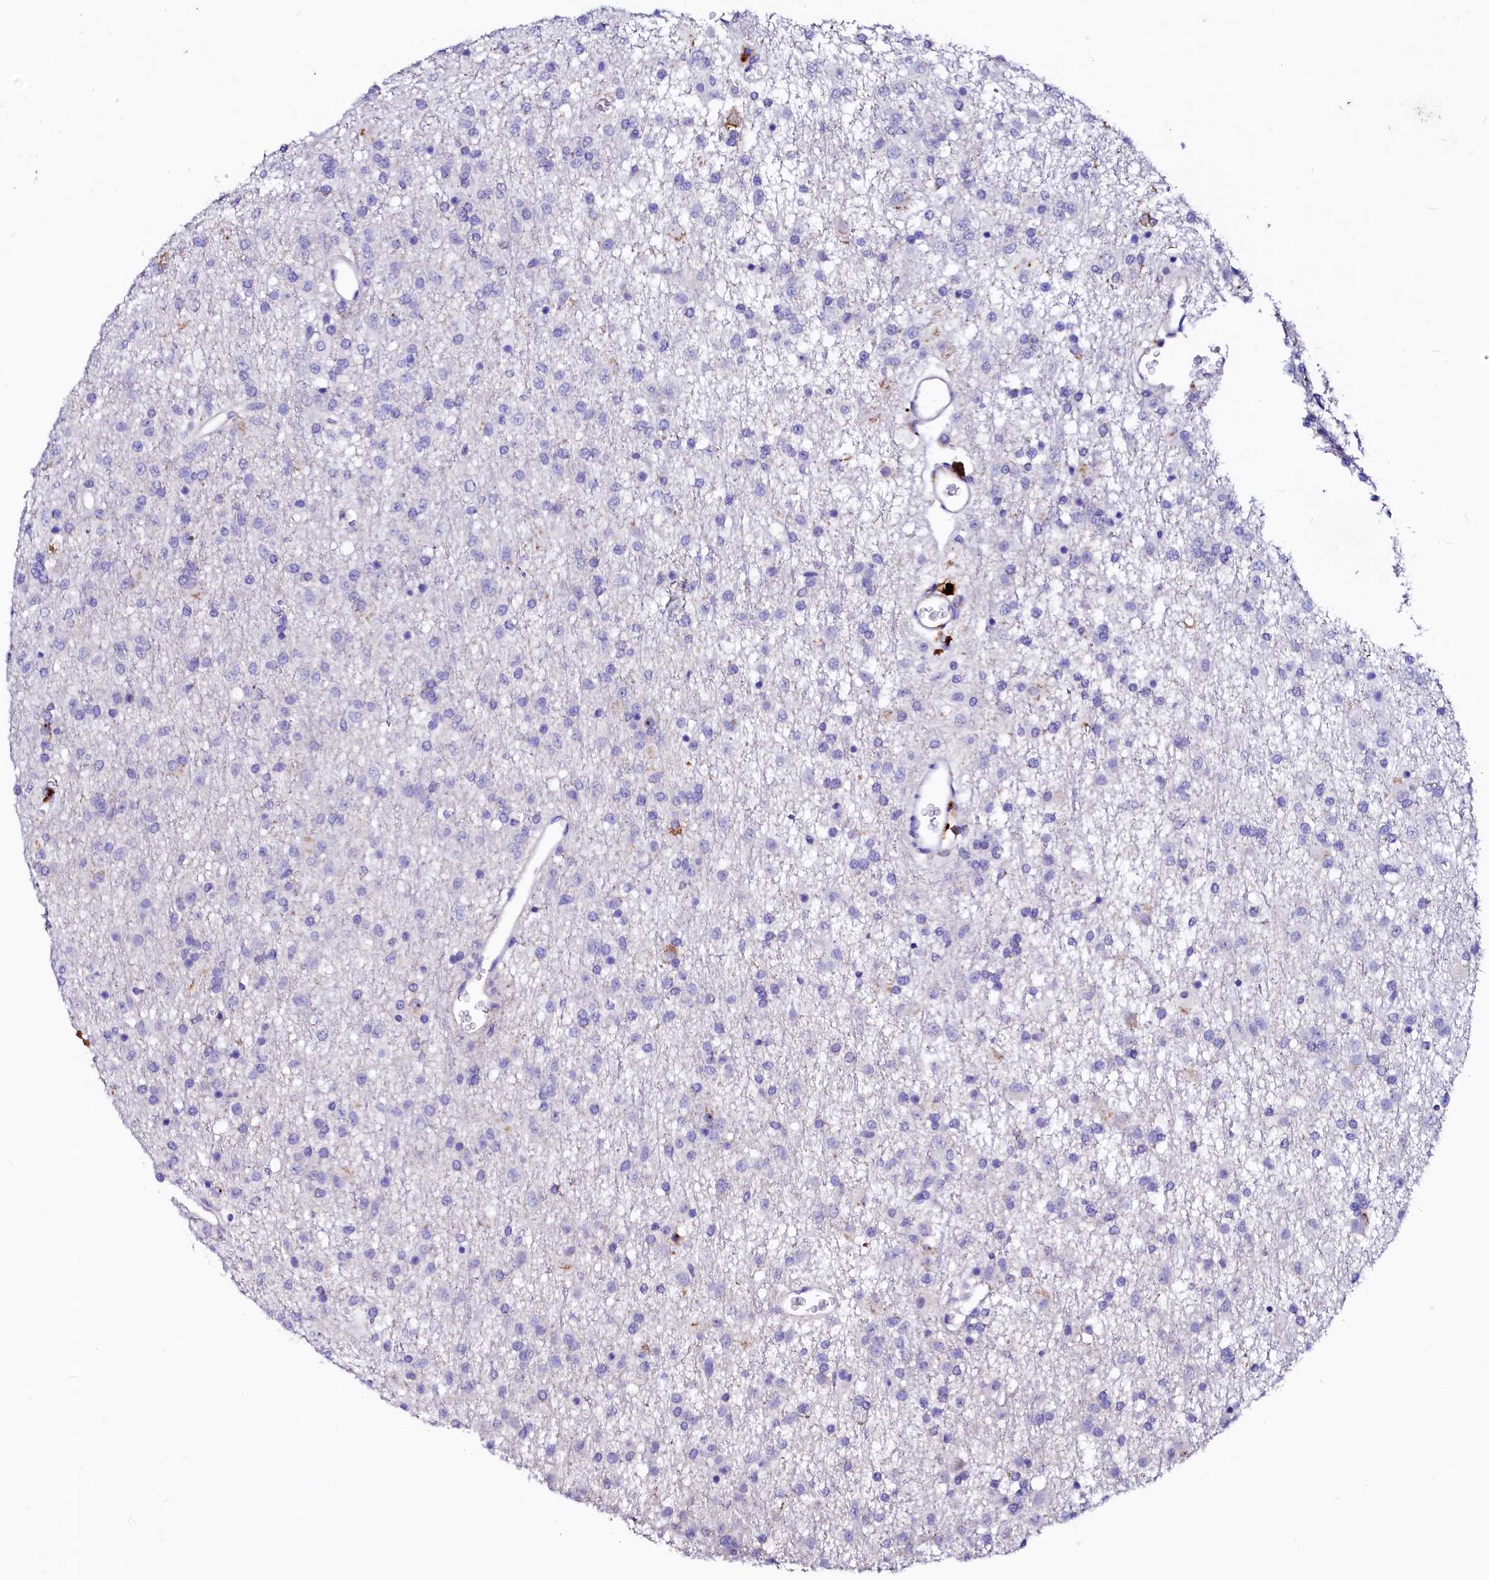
{"staining": {"intensity": "negative", "quantity": "none", "location": "none"}, "tissue": "glioma", "cell_type": "Tumor cells", "image_type": "cancer", "snomed": [{"axis": "morphology", "description": "Glioma, malignant, Low grade"}, {"axis": "topography", "description": "Brain"}], "caption": "Immunohistochemistry (IHC) micrograph of human glioma stained for a protein (brown), which shows no positivity in tumor cells.", "gene": "RAB27A", "patient": {"sex": "male", "age": 65}}